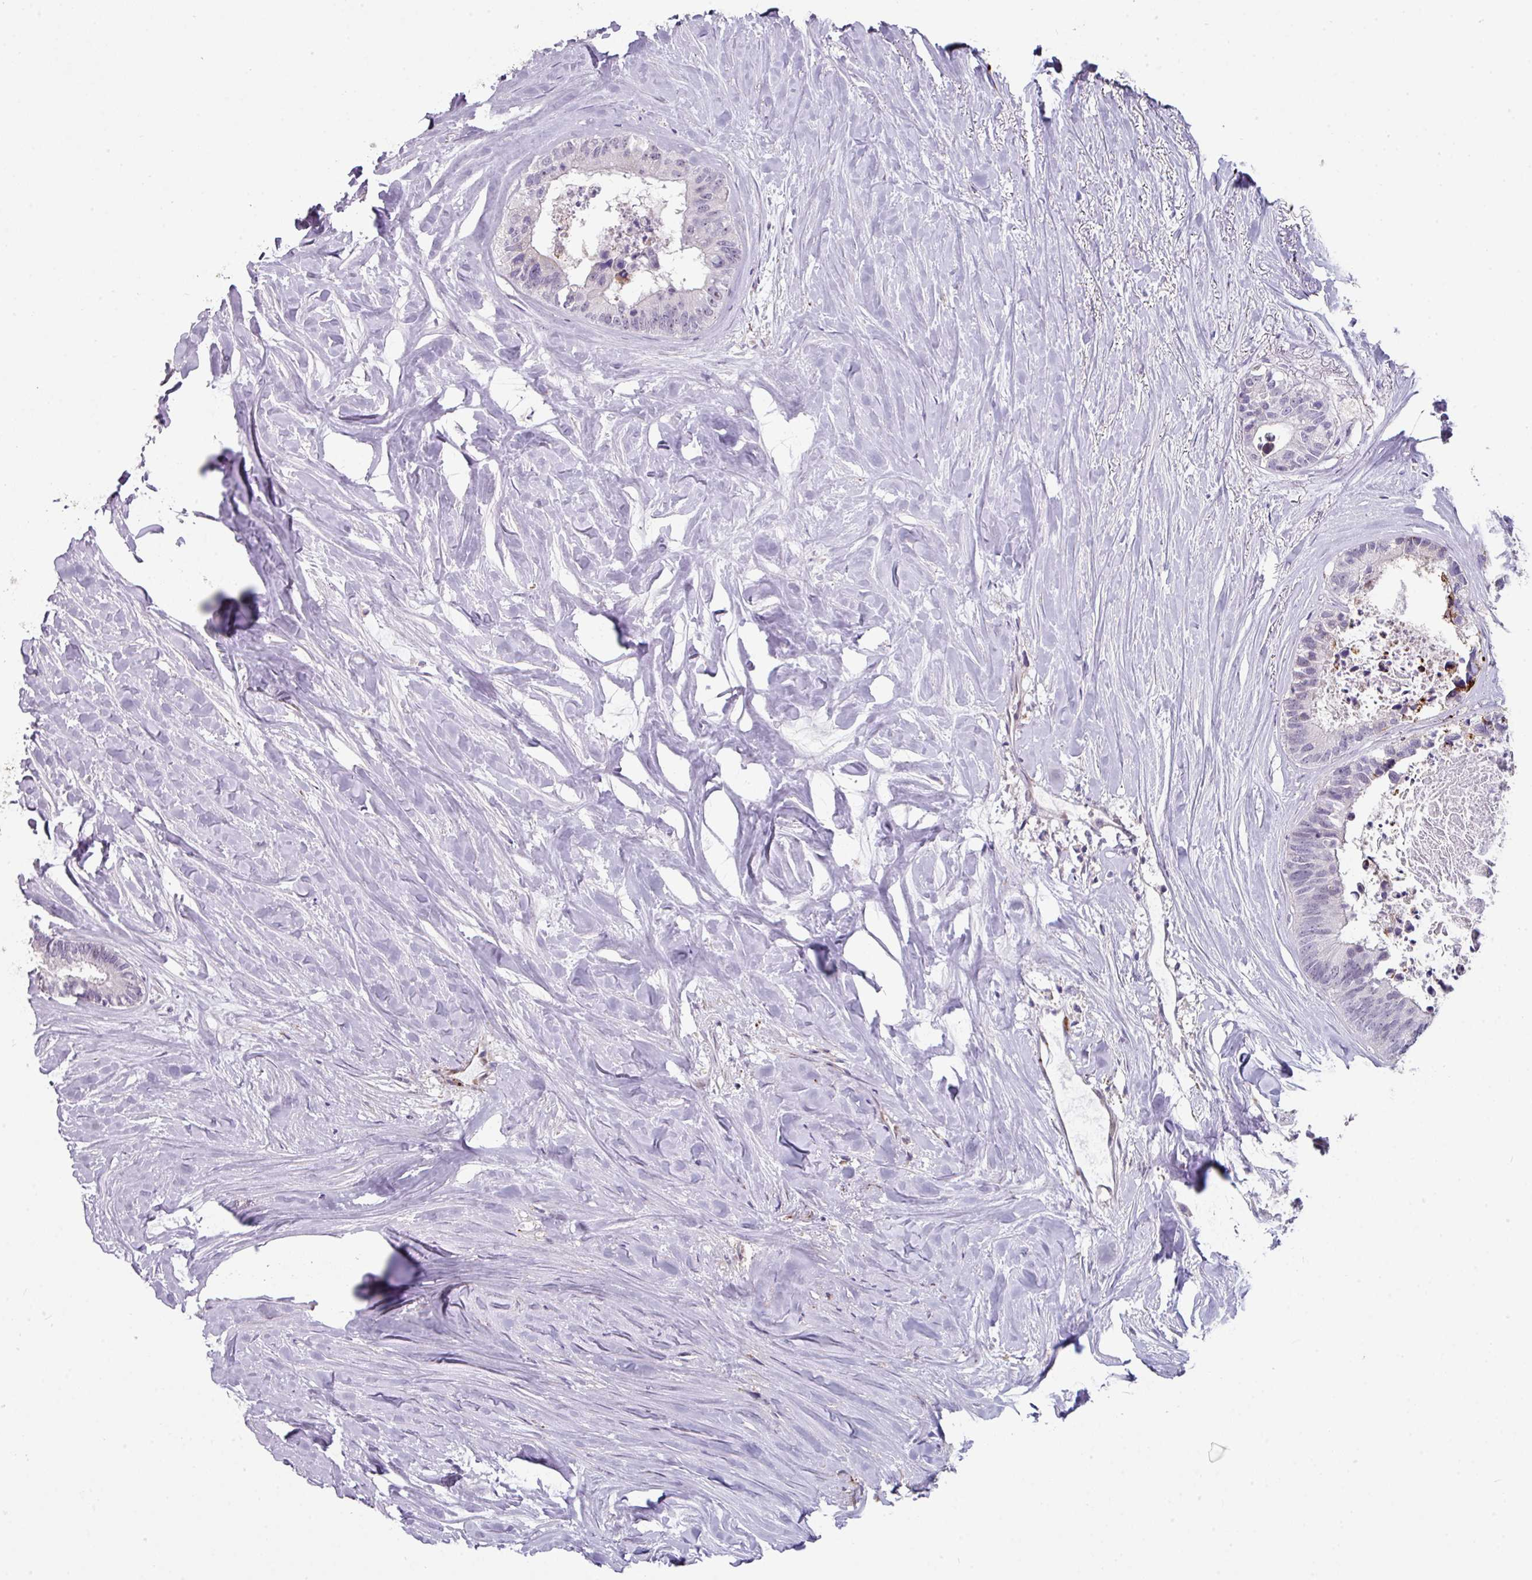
{"staining": {"intensity": "negative", "quantity": "none", "location": "none"}, "tissue": "colorectal cancer", "cell_type": "Tumor cells", "image_type": "cancer", "snomed": [{"axis": "morphology", "description": "Adenocarcinoma, NOS"}, {"axis": "topography", "description": "Colon"}, {"axis": "topography", "description": "Rectum"}], "caption": "Protein analysis of colorectal cancer (adenocarcinoma) reveals no significant expression in tumor cells.", "gene": "BMS1", "patient": {"sex": "male", "age": 57}}